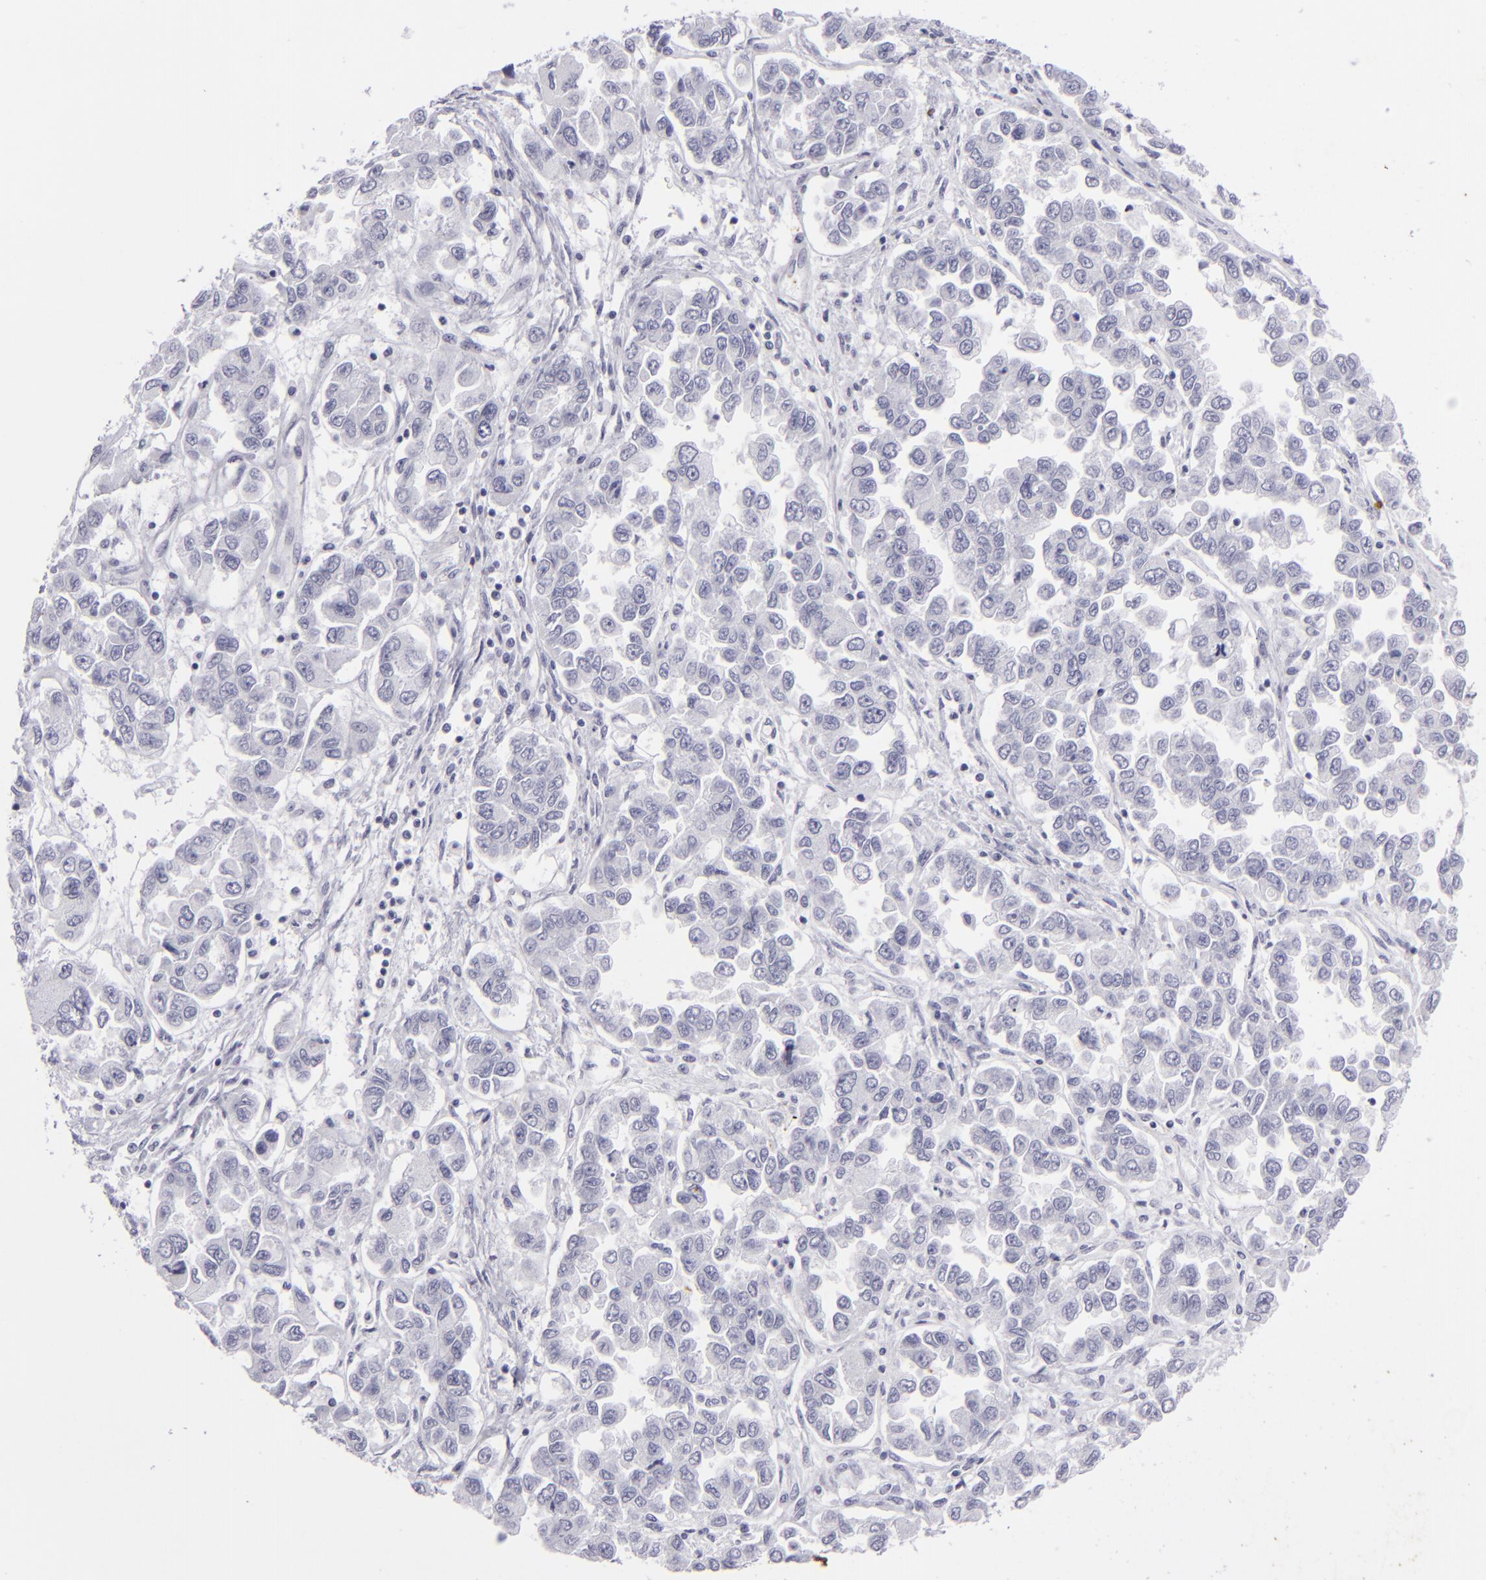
{"staining": {"intensity": "negative", "quantity": "none", "location": "none"}, "tissue": "ovarian cancer", "cell_type": "Tumor cells", "image_type": "cancer", "snomed": [{"axis": "morphology", "description": "Cystadenocarcinoma, serous, NOS"}, {"axis": "topography", "description": "Ovary"}], "caption": "A histopathology image of ovarian serous cystadenocarcinoma stained for a protein displays no brown staining in tumor cells.", "gene": "KRT1", "patient": {"sex": "female", "age": 84}}